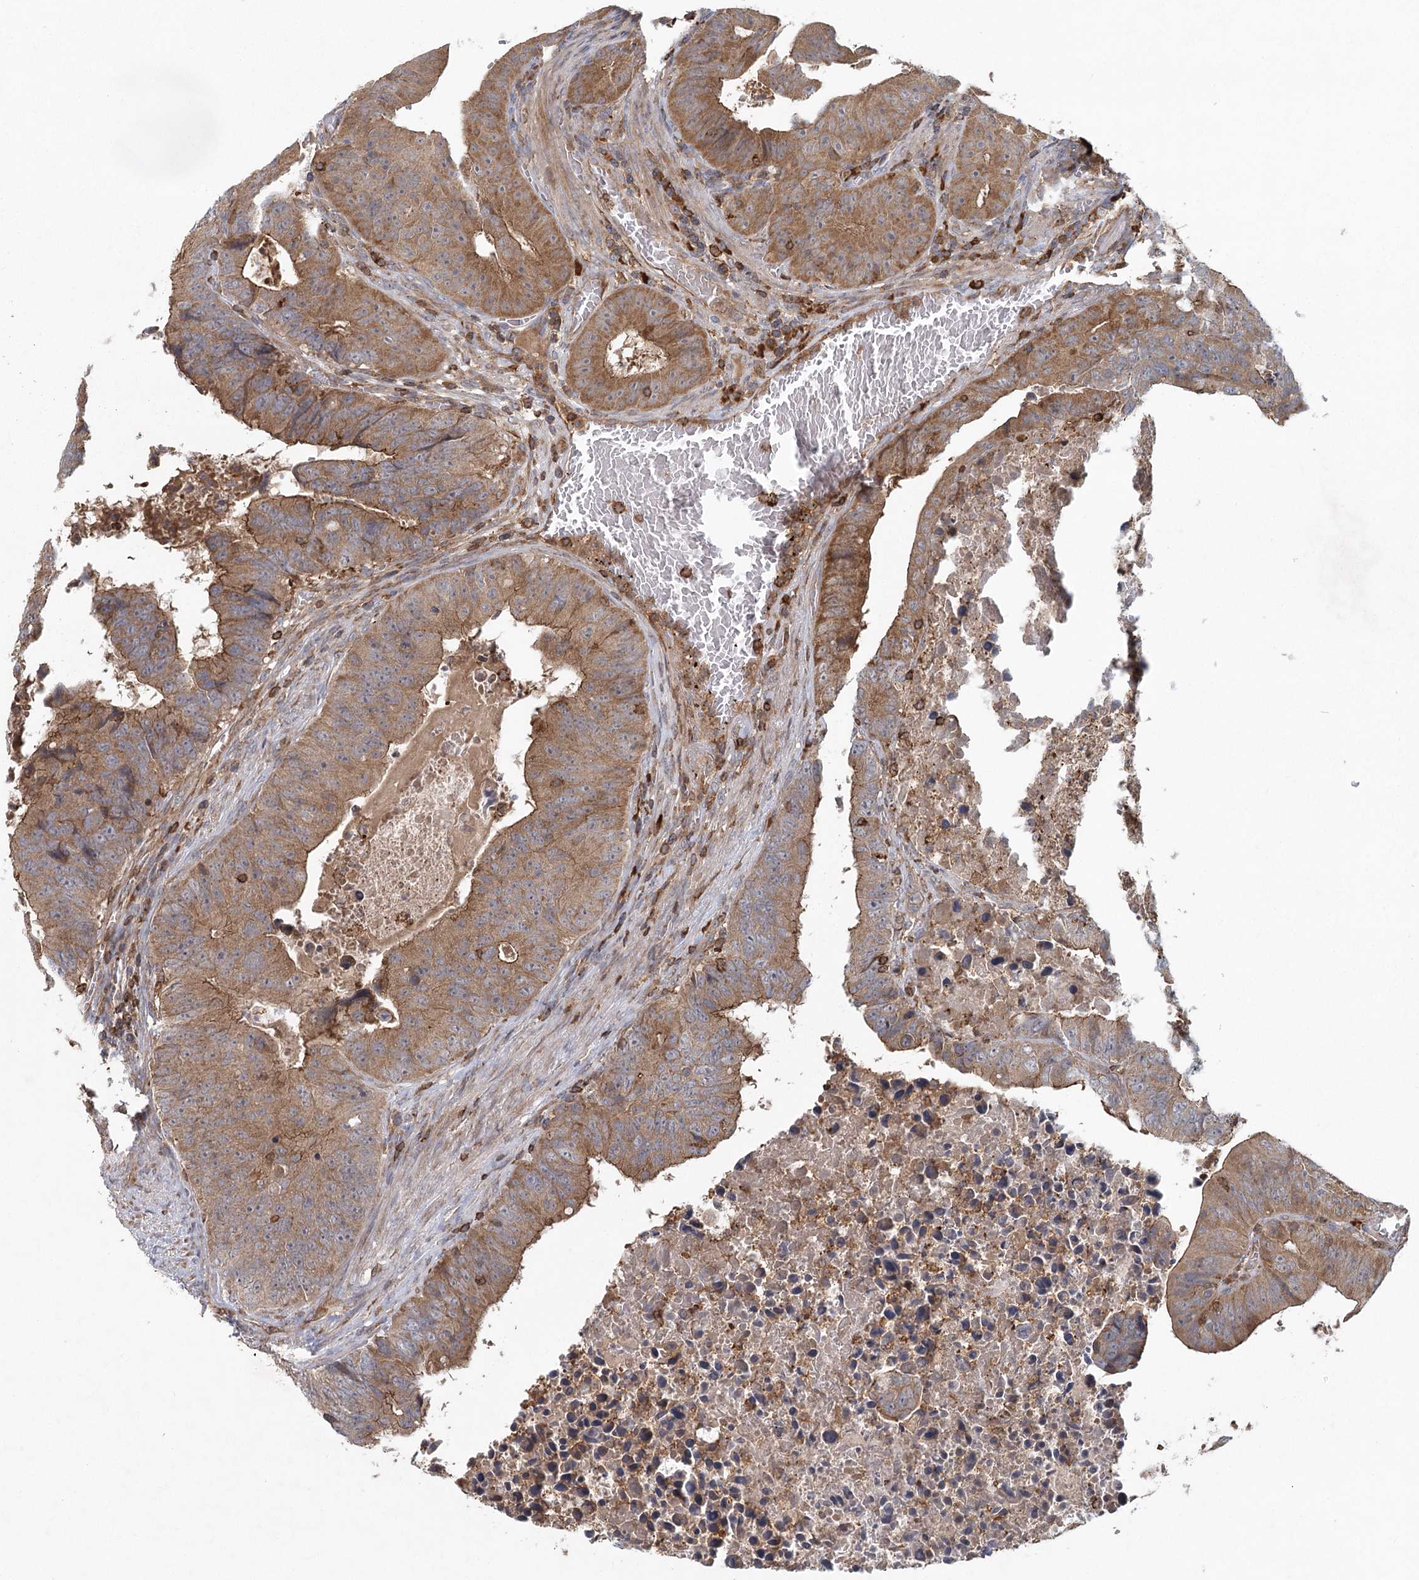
{"staining": {"intensity": "moderate", "quantity": ">75%", "location": "cytoplasmic/membranous"}, "tissue": "colorectal cancer", "cell_type": "Tumor cells", "image_type": "cancer", "snomed": [{"axis": "morphology", "description": "Adenocarcinoma, NOS"}, {"axis": "topography", "description": "Colon"}], "caption": "An immunohistochemistry (IHC) image of tumor tissue is shown. Protein staining in brown labels moderate cytoplasmic/membranous positivity in colorectal cancer (adenocarcinoma) within tumor cells.", "gene": "PLEKHA7", "patient": {"sex": "male", "age": 87}}